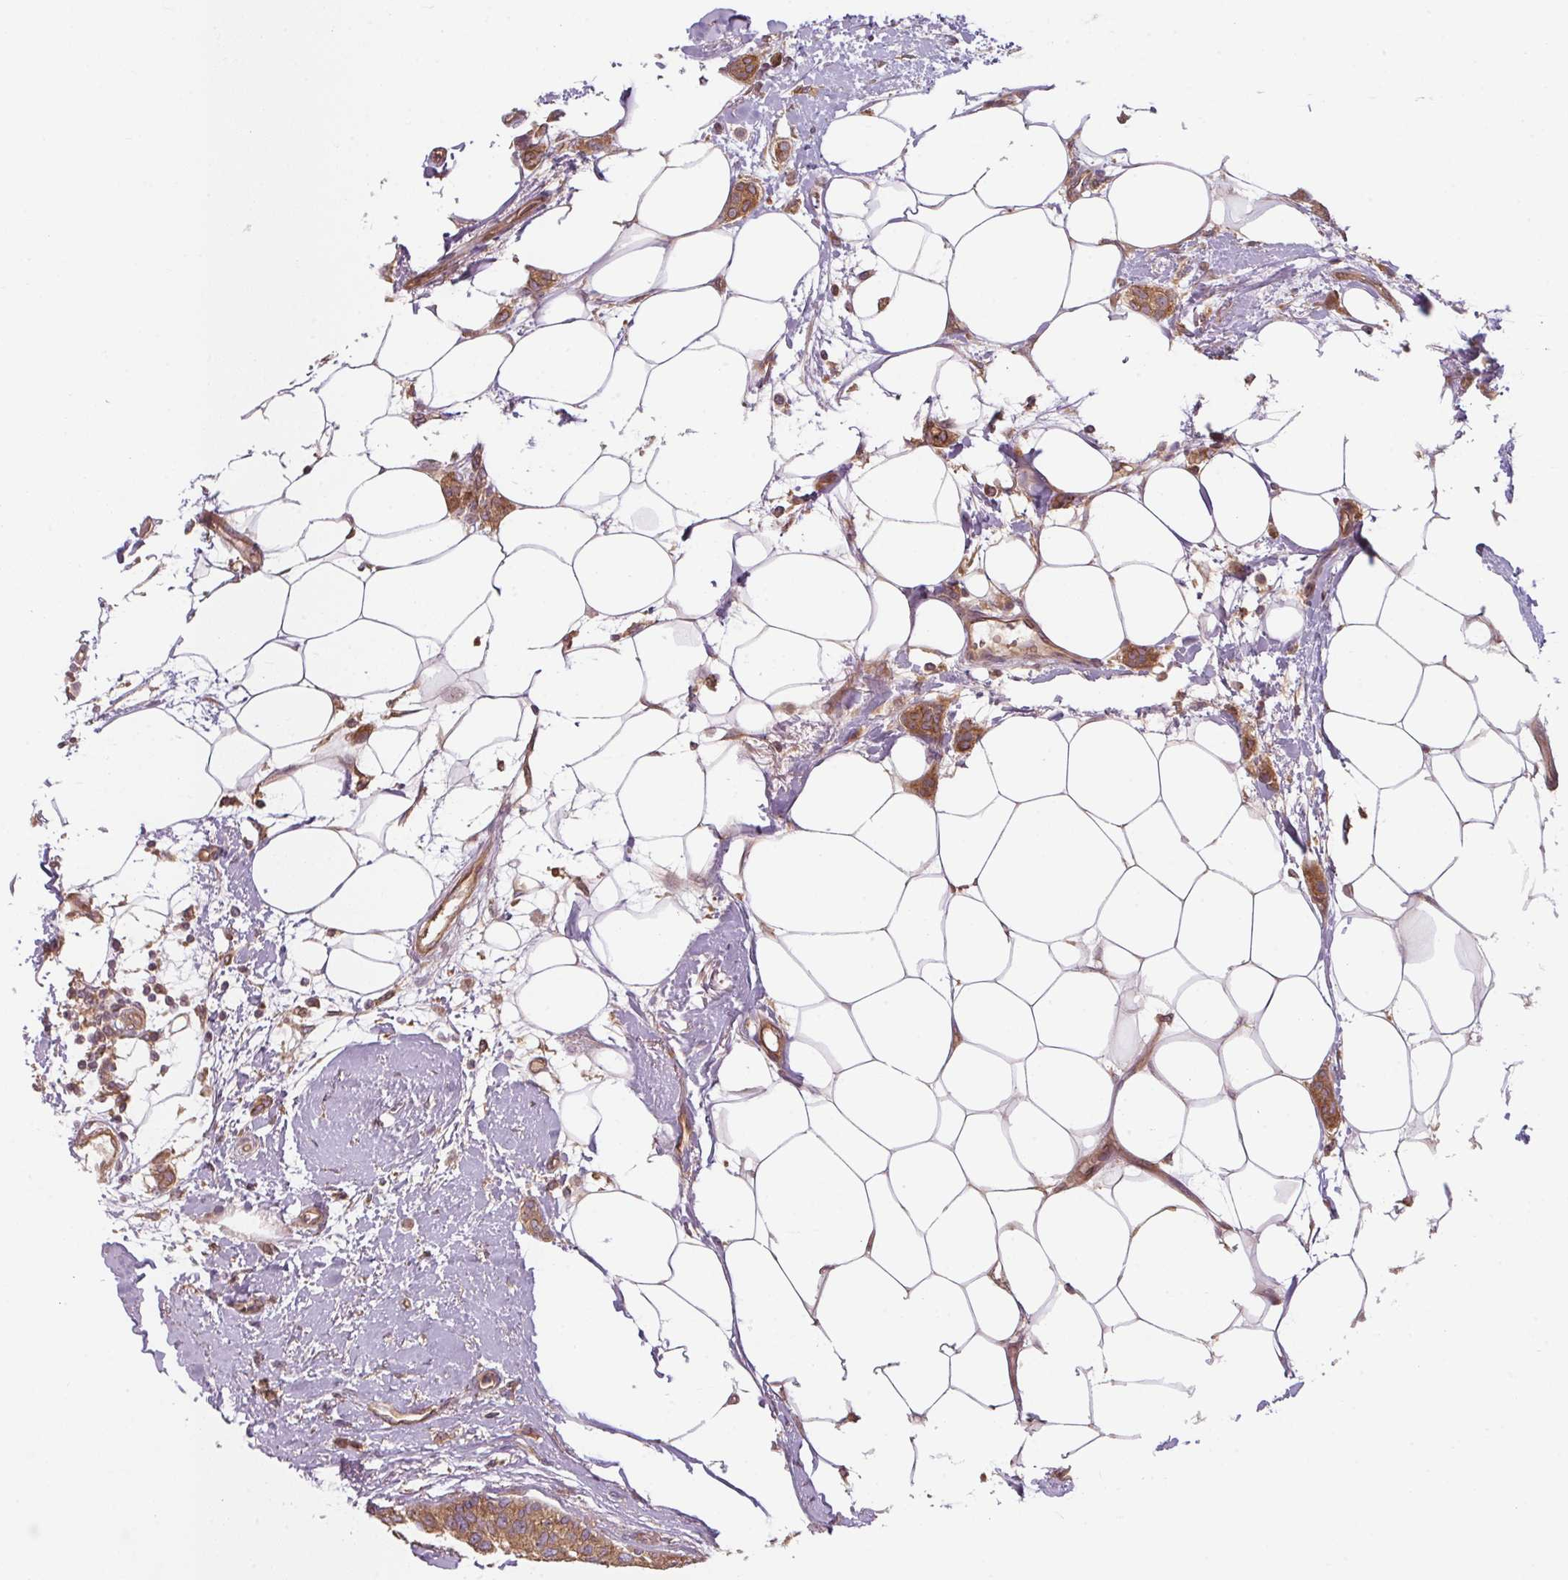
{"staining": {"intensity": "moderate", "quantity": ">75%", "location": "cytoplasmic/membranous"}, "tissue": "breast cancer", "cell_type": "Tumor cells", "image_type": "cancer", "snomed": [{"axis": "morphology", "description": "Duct carcinoma"}, {"axis": "topography", "description": "Breast"}], "caption": "About >75% of tumor cells in human breast cancer exhibit moderate cytoplasmic/membranous protein expression as visualized by brown immunohistochemical staining.", "gene": "RNF31", "patient": {"sex": "female", "age": 72}}